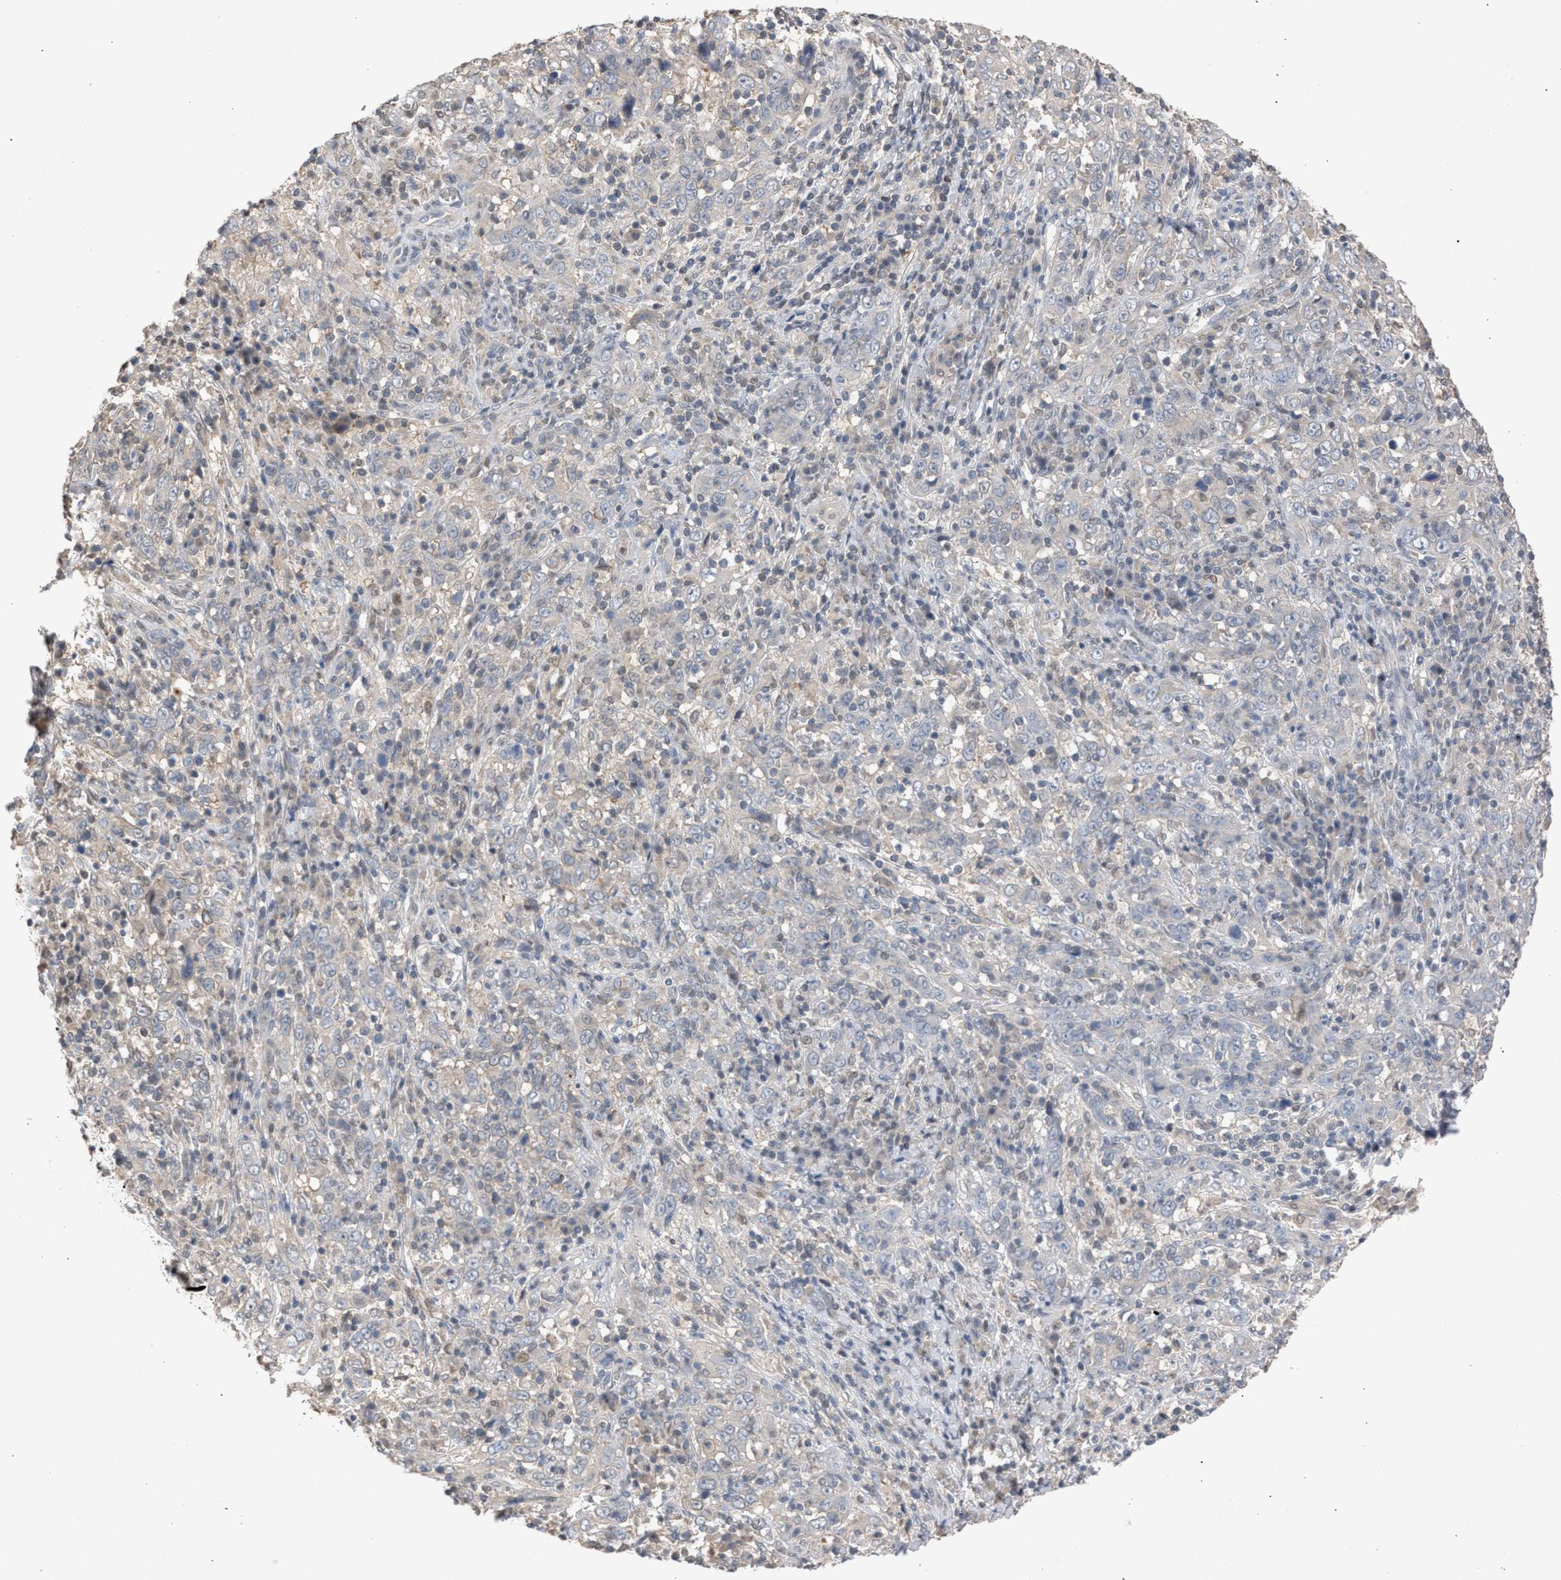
{"staining": {"intensity": "negative", "quantity": "none", "location": "none"}, "tissue": "cervical cancer", "cell_type": "Tumor cells", "image_type": "cancer", "snomed": [{"axis": "morphology", "description": "Squamous cell carcinoma, NOS"}, {"axis": "topography", "description": "Cervix"}], "caption": "There is no significant staining in tumor cells of squamous cell carcinoma (cervical). (Stains: DAB immunohistochemistry (IHC) with hematoxylin counter stain, Microscopy: brightfield microscopy at high magnification).", "gene": "TECPR1", "patient": {"sex": "female", "age": 46}}